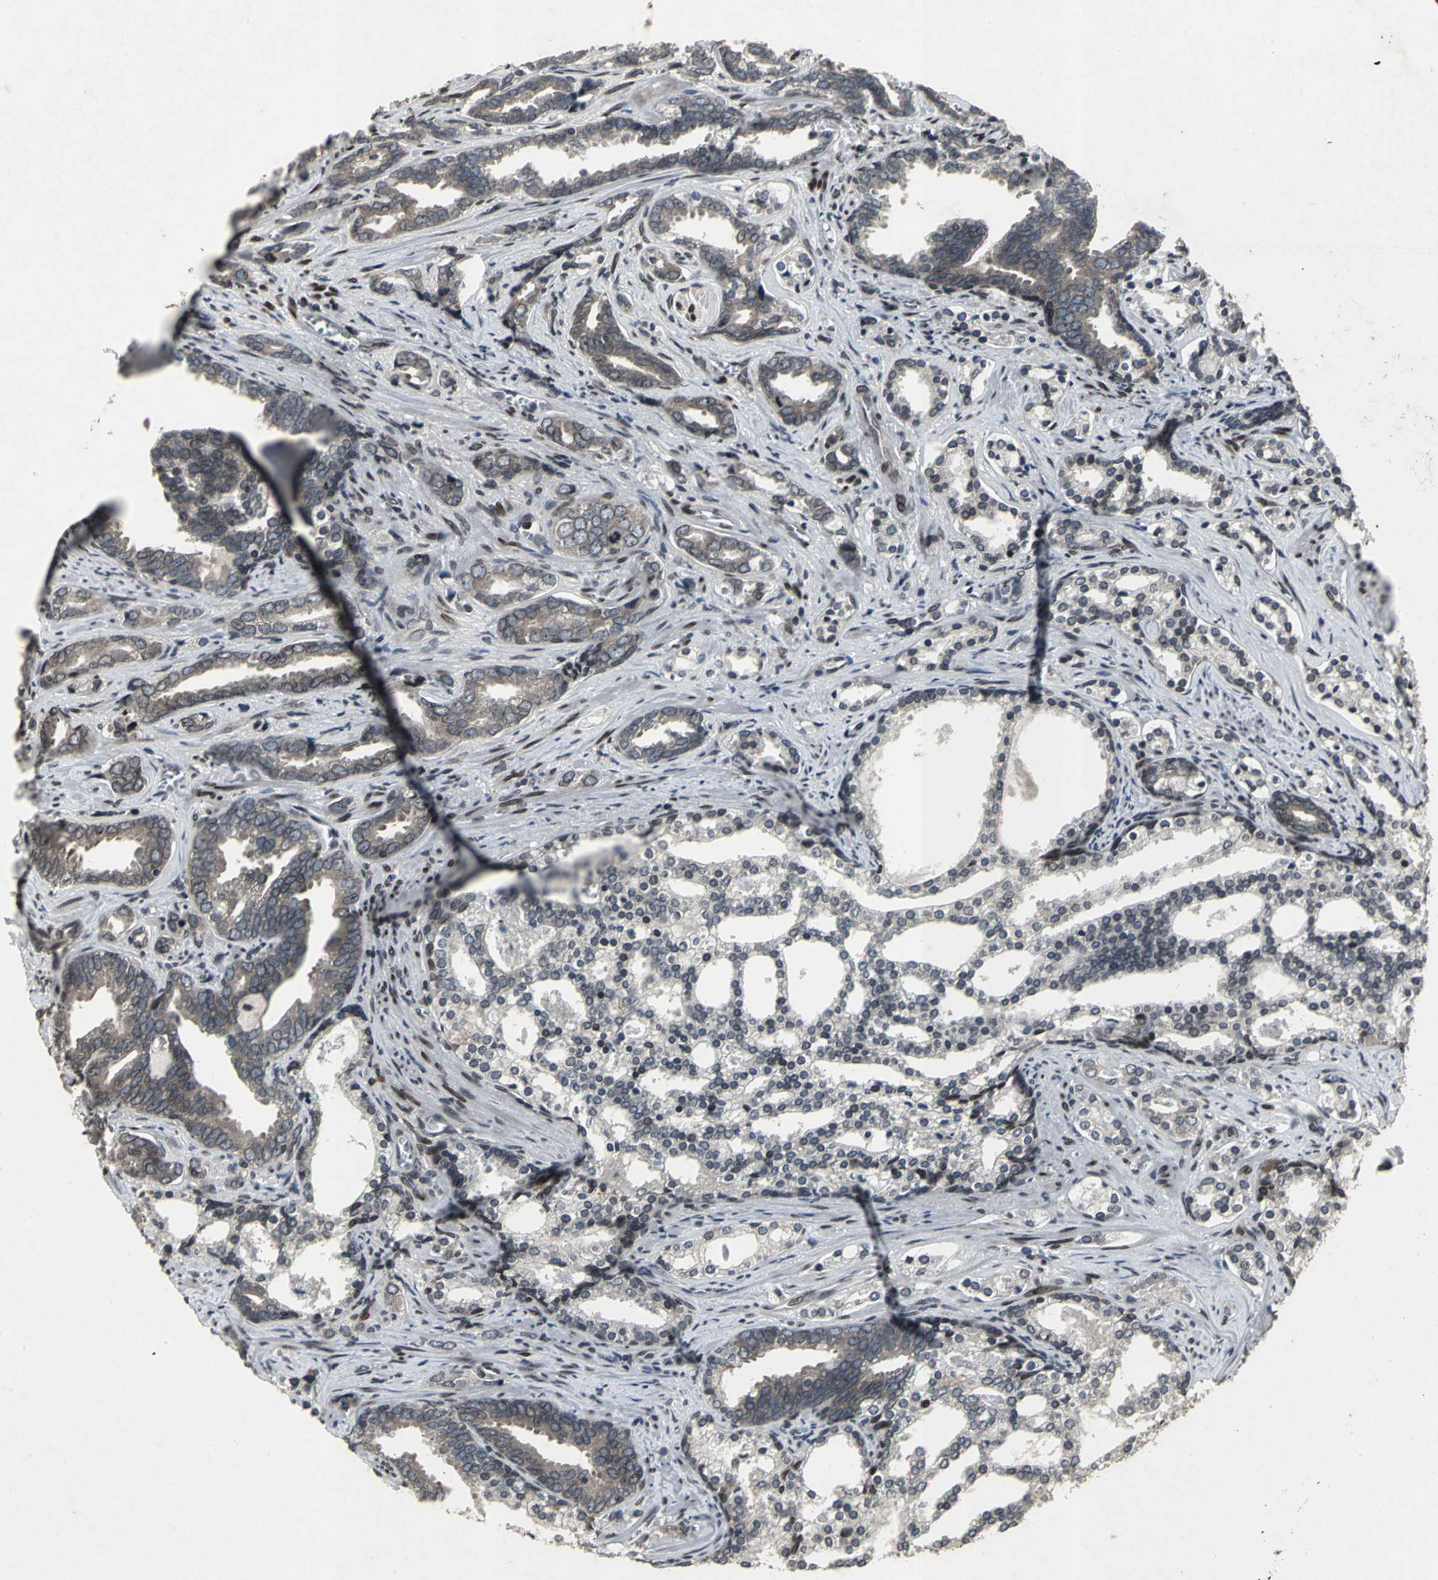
{"staining": {"intensity": "weak", "quantity": "25%-75%", "location": "cytoplasmic/membranous"}, "tissue": "prostate cancer", "cell_type": "Tumor cells", "image_type": "cancer", "snomed": [{"axis": "morphology", "description": "Adenocarcinoma, Medium grade"}, {"axis": "topography", "description": "Prostate"}], "caption": "A photomicrograph of prostate adenocarcinoma (medium-grade) stained for a protein exhibits weak cytoplasmic/membranous brown staining in tumor cells. (IHC, brightfield microscopy, high magnification).", "gene": "SH2B3", "patient": {"sex": "male", "age": 67}}